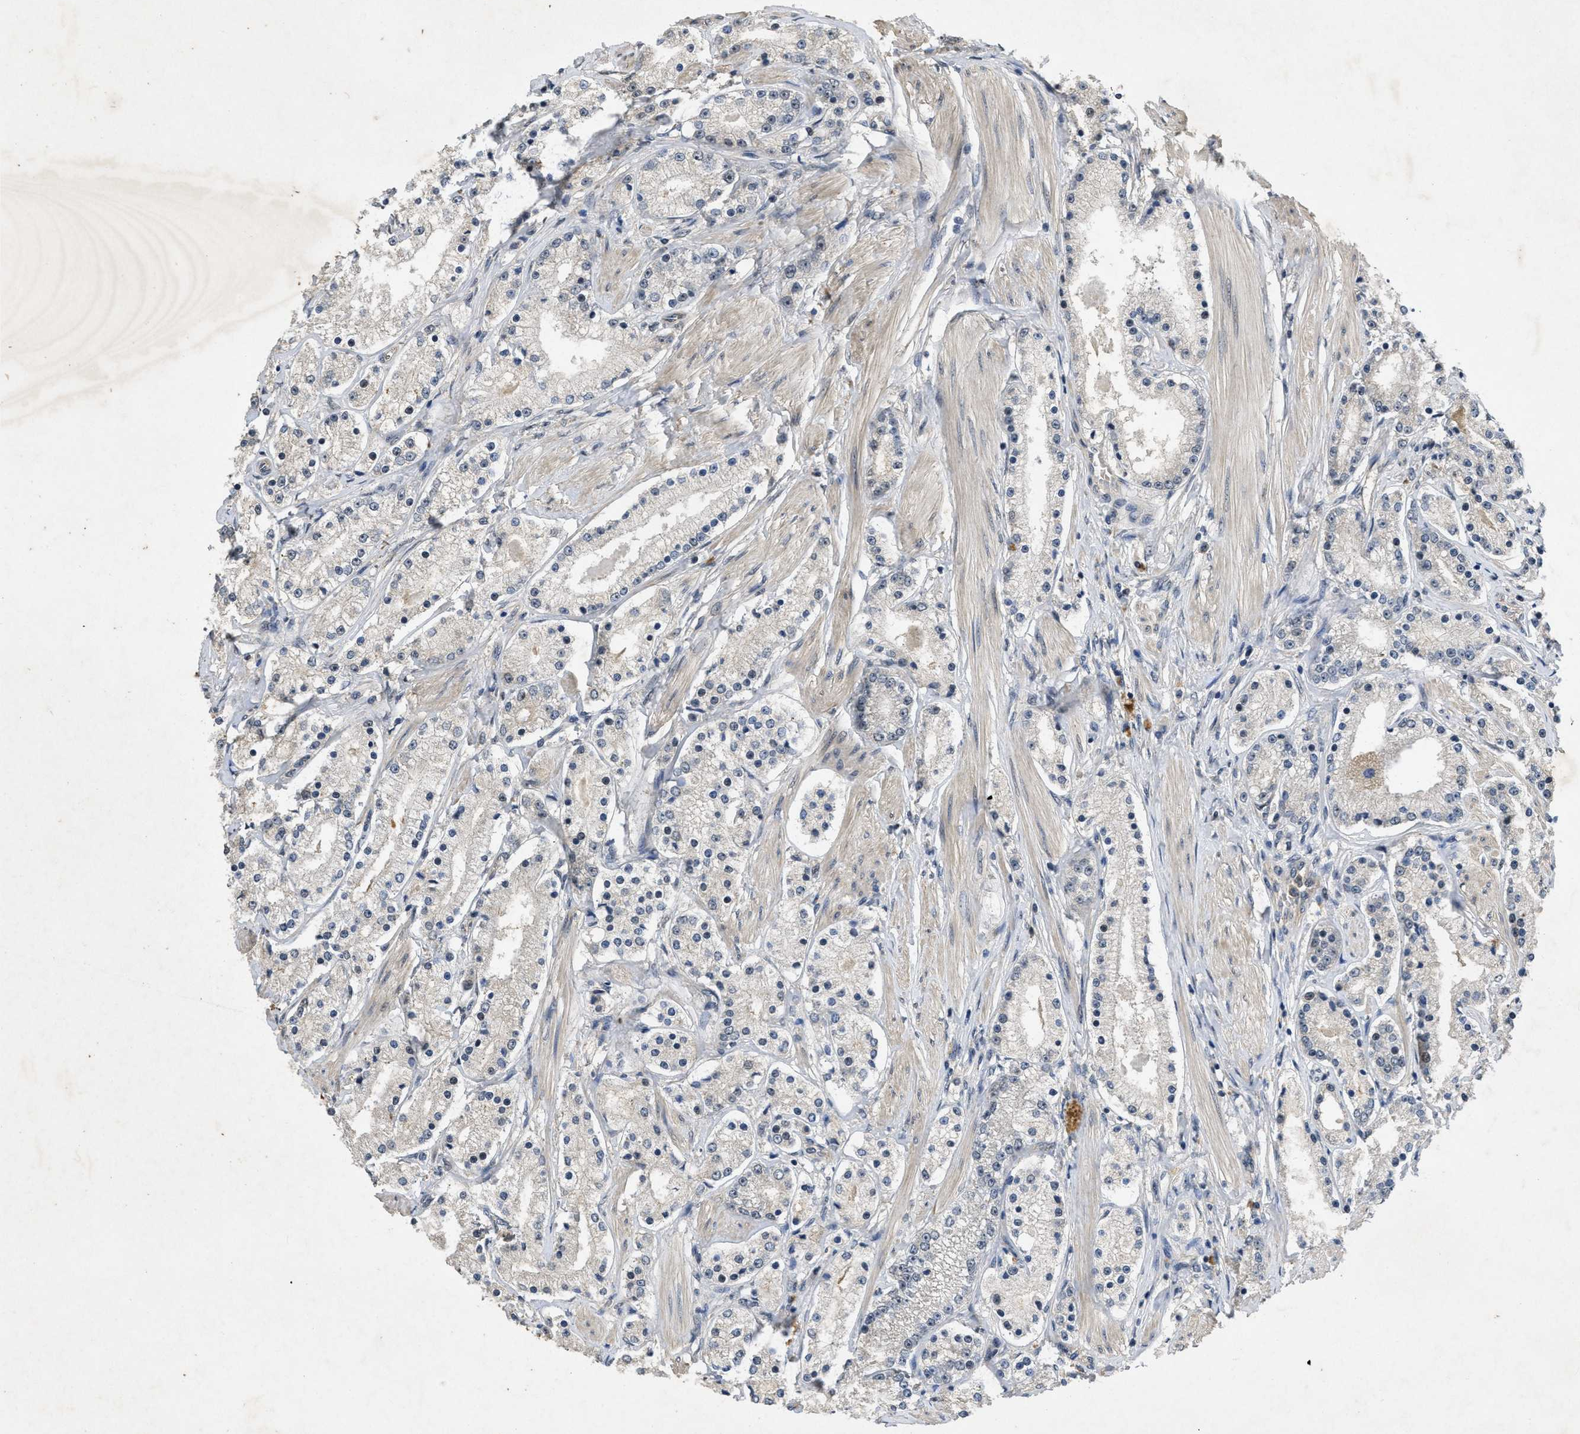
{"staining": {"intensity": "negative", "quantity": "none", "location": "none"}, "tissue": "prostate cancer", "cell_type": "Tumor cells", "image_type": "cancer", "snomed": [{"axis": "morphology", "description": "Adenocarcinoma, Low grade"}, {"axis": "topography", "description": "Prostate"}], "caption": "Prostate adenocarcinoma (low-grade) was stained to show a protein in brown. There is no significant positivity in tumor cells.", "gene": "PAPOLG", "patient": {"sex": "male", "age": 63}}